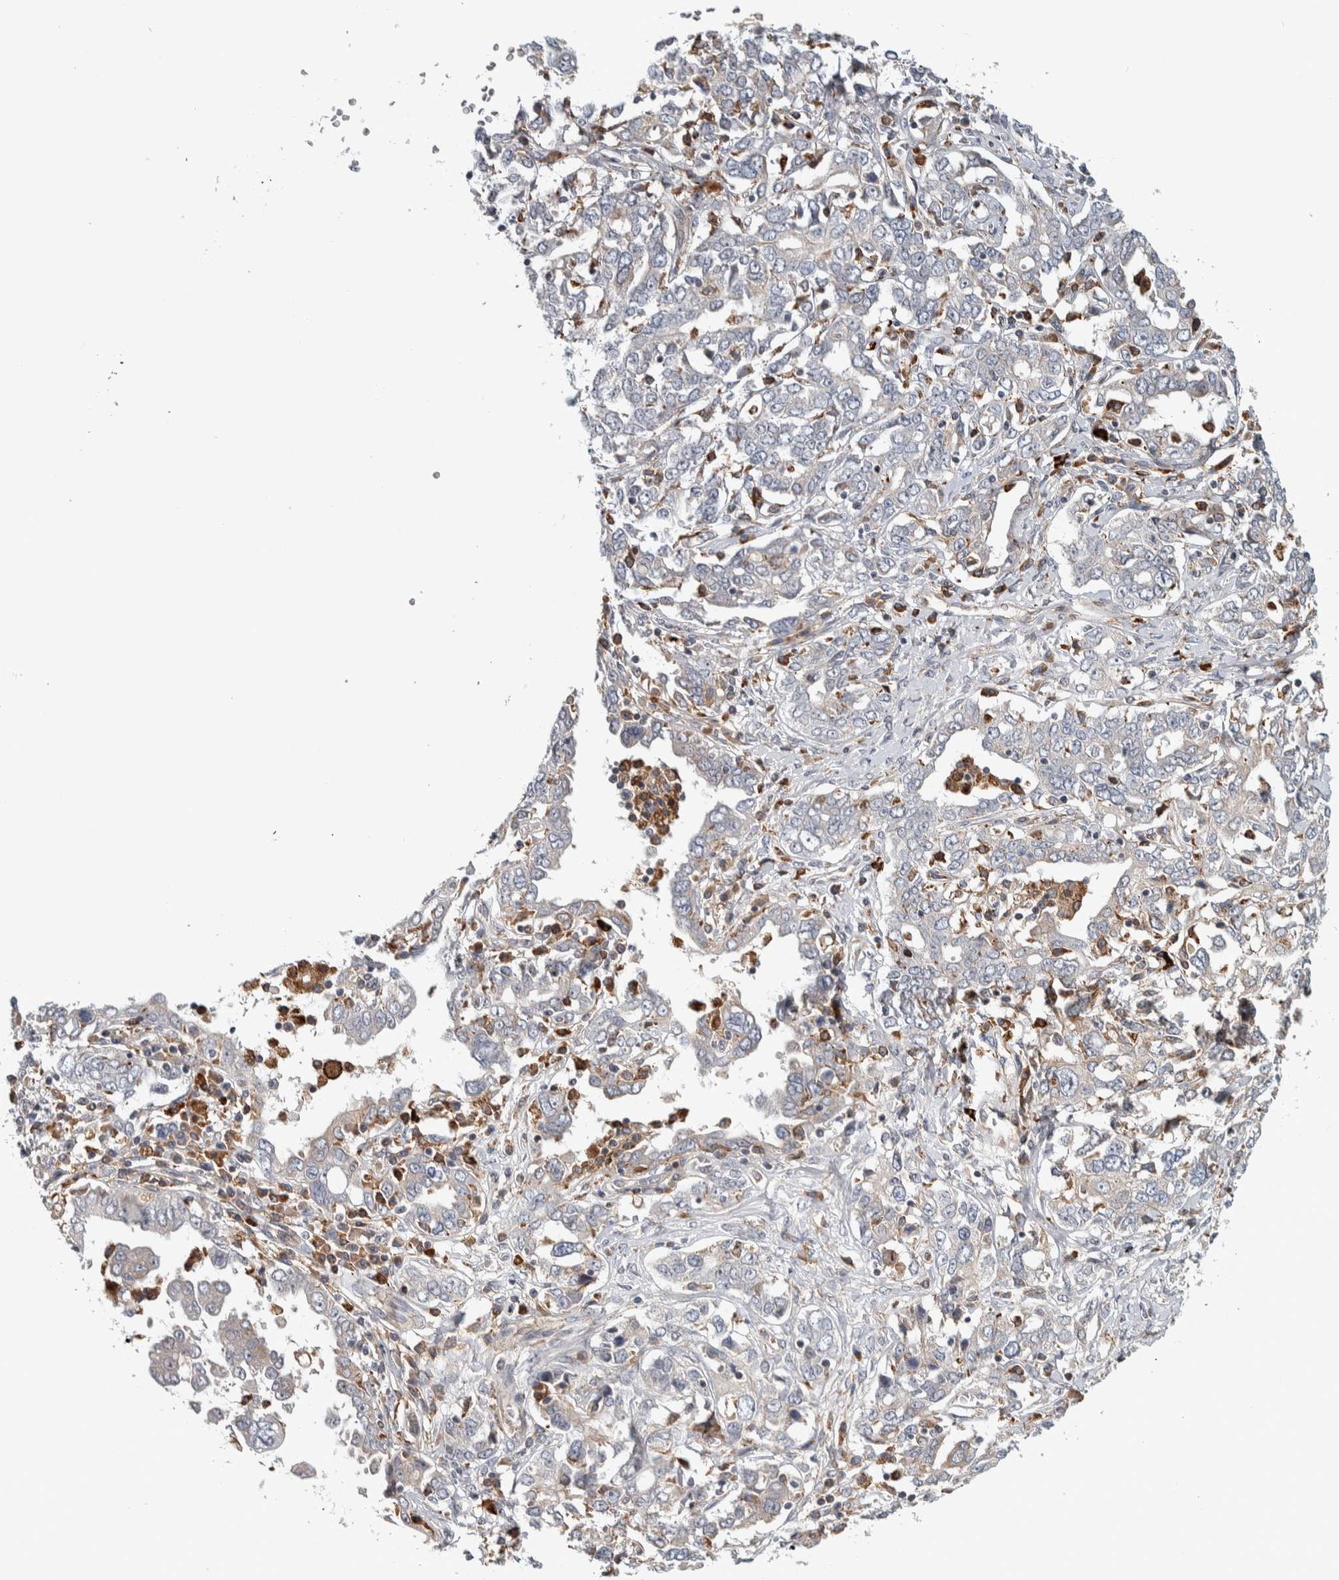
{"staining": {"intensity": "weak", "quantity": "<25%", "location": "cytoplasmic/membranous"}, "tissue": "ovarian cancer", "cell_type": "Tumor cells", "image_type": "cancer", "snomed": [{"axis": "morphology", "description": "Cystadenocarcinoma, mucinous, NOS"}, {"axis": "topography", "description": "Ovary"}], "caption": "This is an immunohistochemistry (IHC) photomicrograph of mucinous cystadenocarcinoma (ovarian). There is no positivity in tumor cells.", "gene": "ADPRM", "patient": {"sex": "female", "age": 73}}